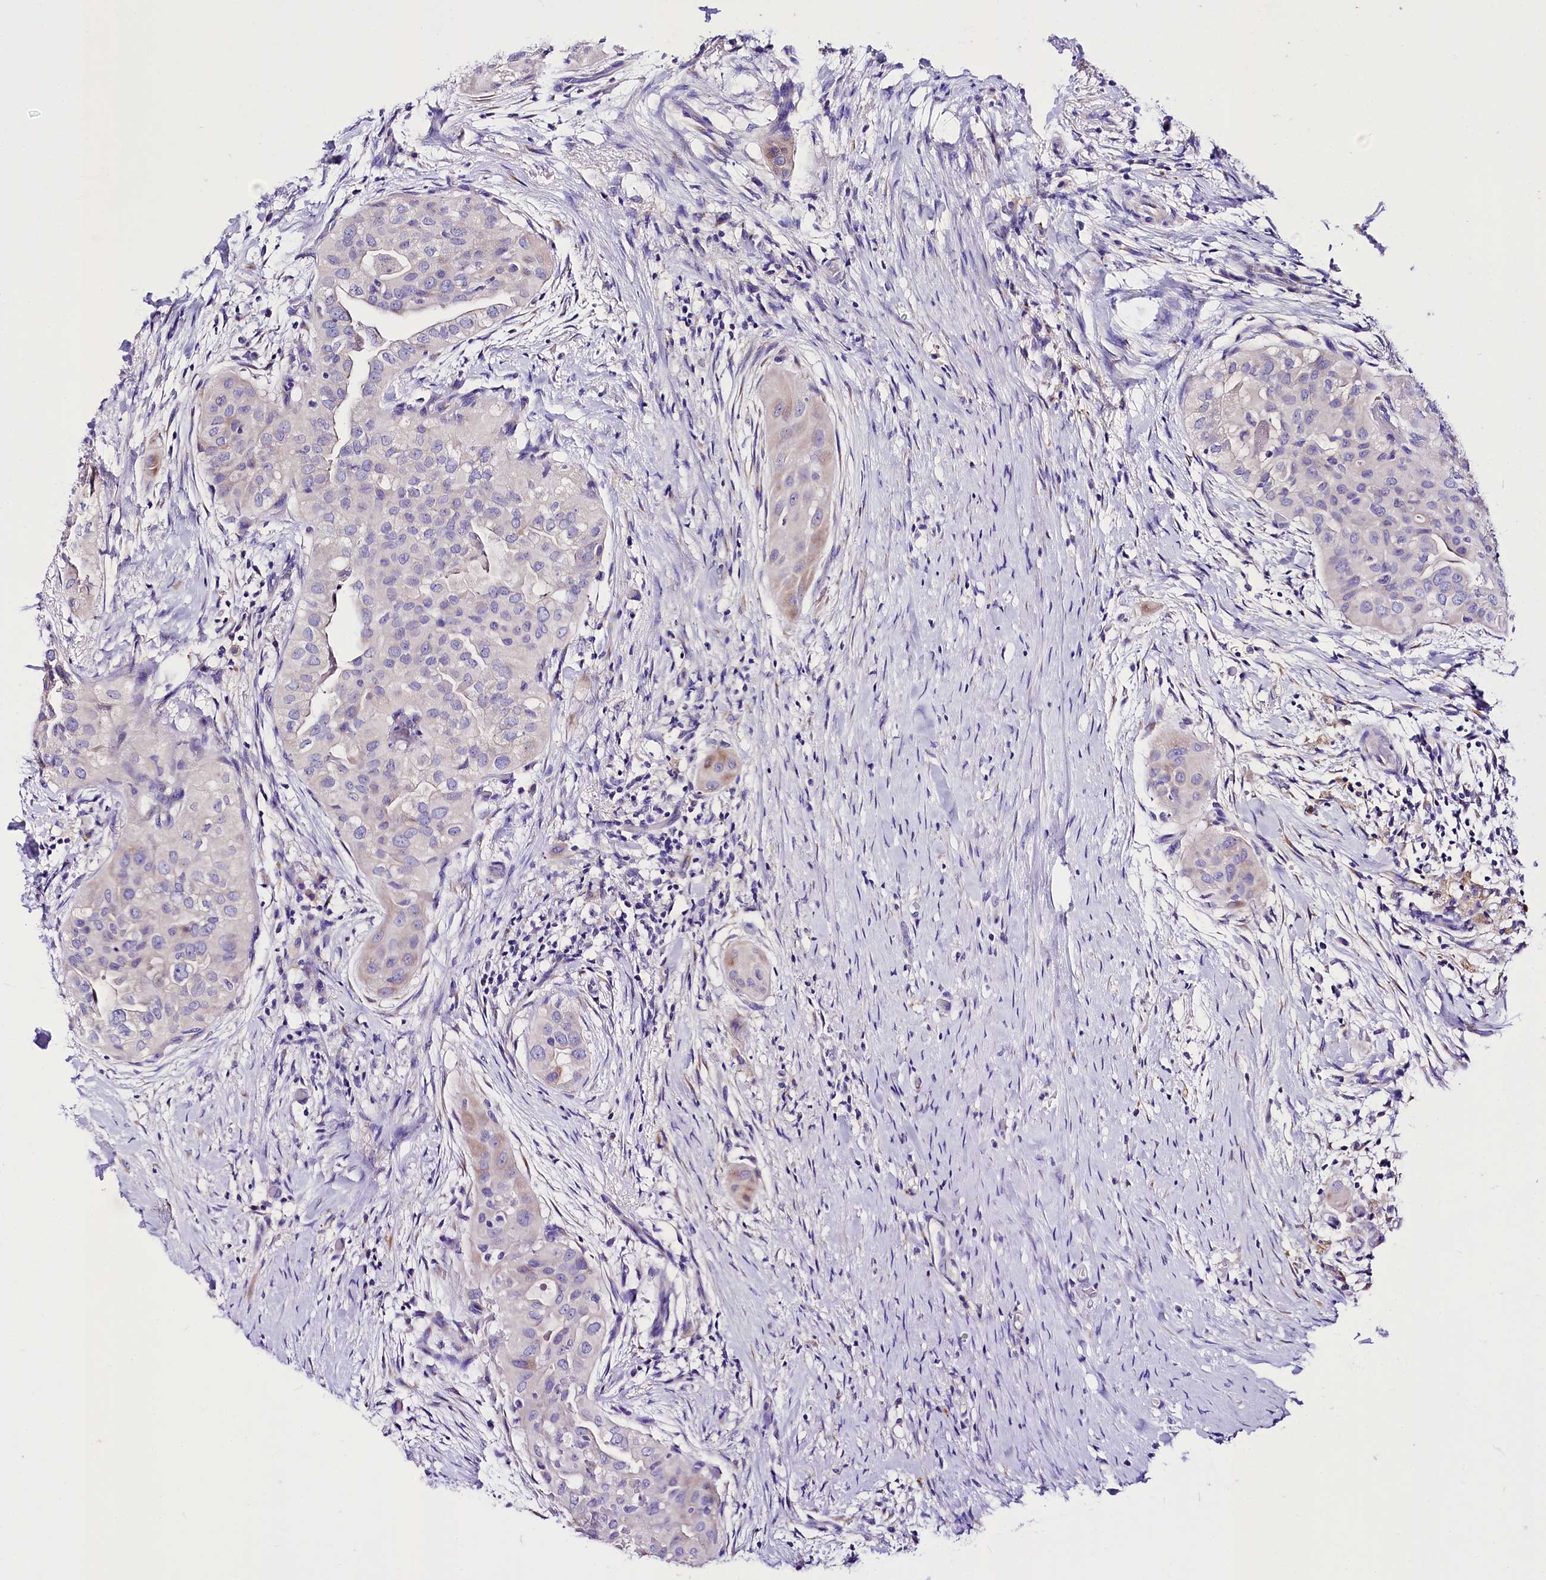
{"staining": {"intensity": "negative", "quantity": "none", "location": "none"}, "tissue": "thyroid cancer", "cell_type": "Tumor cells", "image_type": "cancer", "snomed": [{"axis": "morphology", "description": "Papillary adenocarcinoma, NOS"}, {"axis": "topography", "description": "Thyroid gland"}], "caption": "A high-resolution micrograph shows IHC staining of thyroid cancer (papillary adenocarcinoma), which displays no significant positivity in tumor cells. (Stains: DAB (3,3'-diaminobenzidine) immunohistochemistry (IHC) with hematoxylin counter stain, Microscopy: brightfield microscopy at high magnification).", "gene": "A2ML1", "patient": {"sex": "female", "age": 59}}